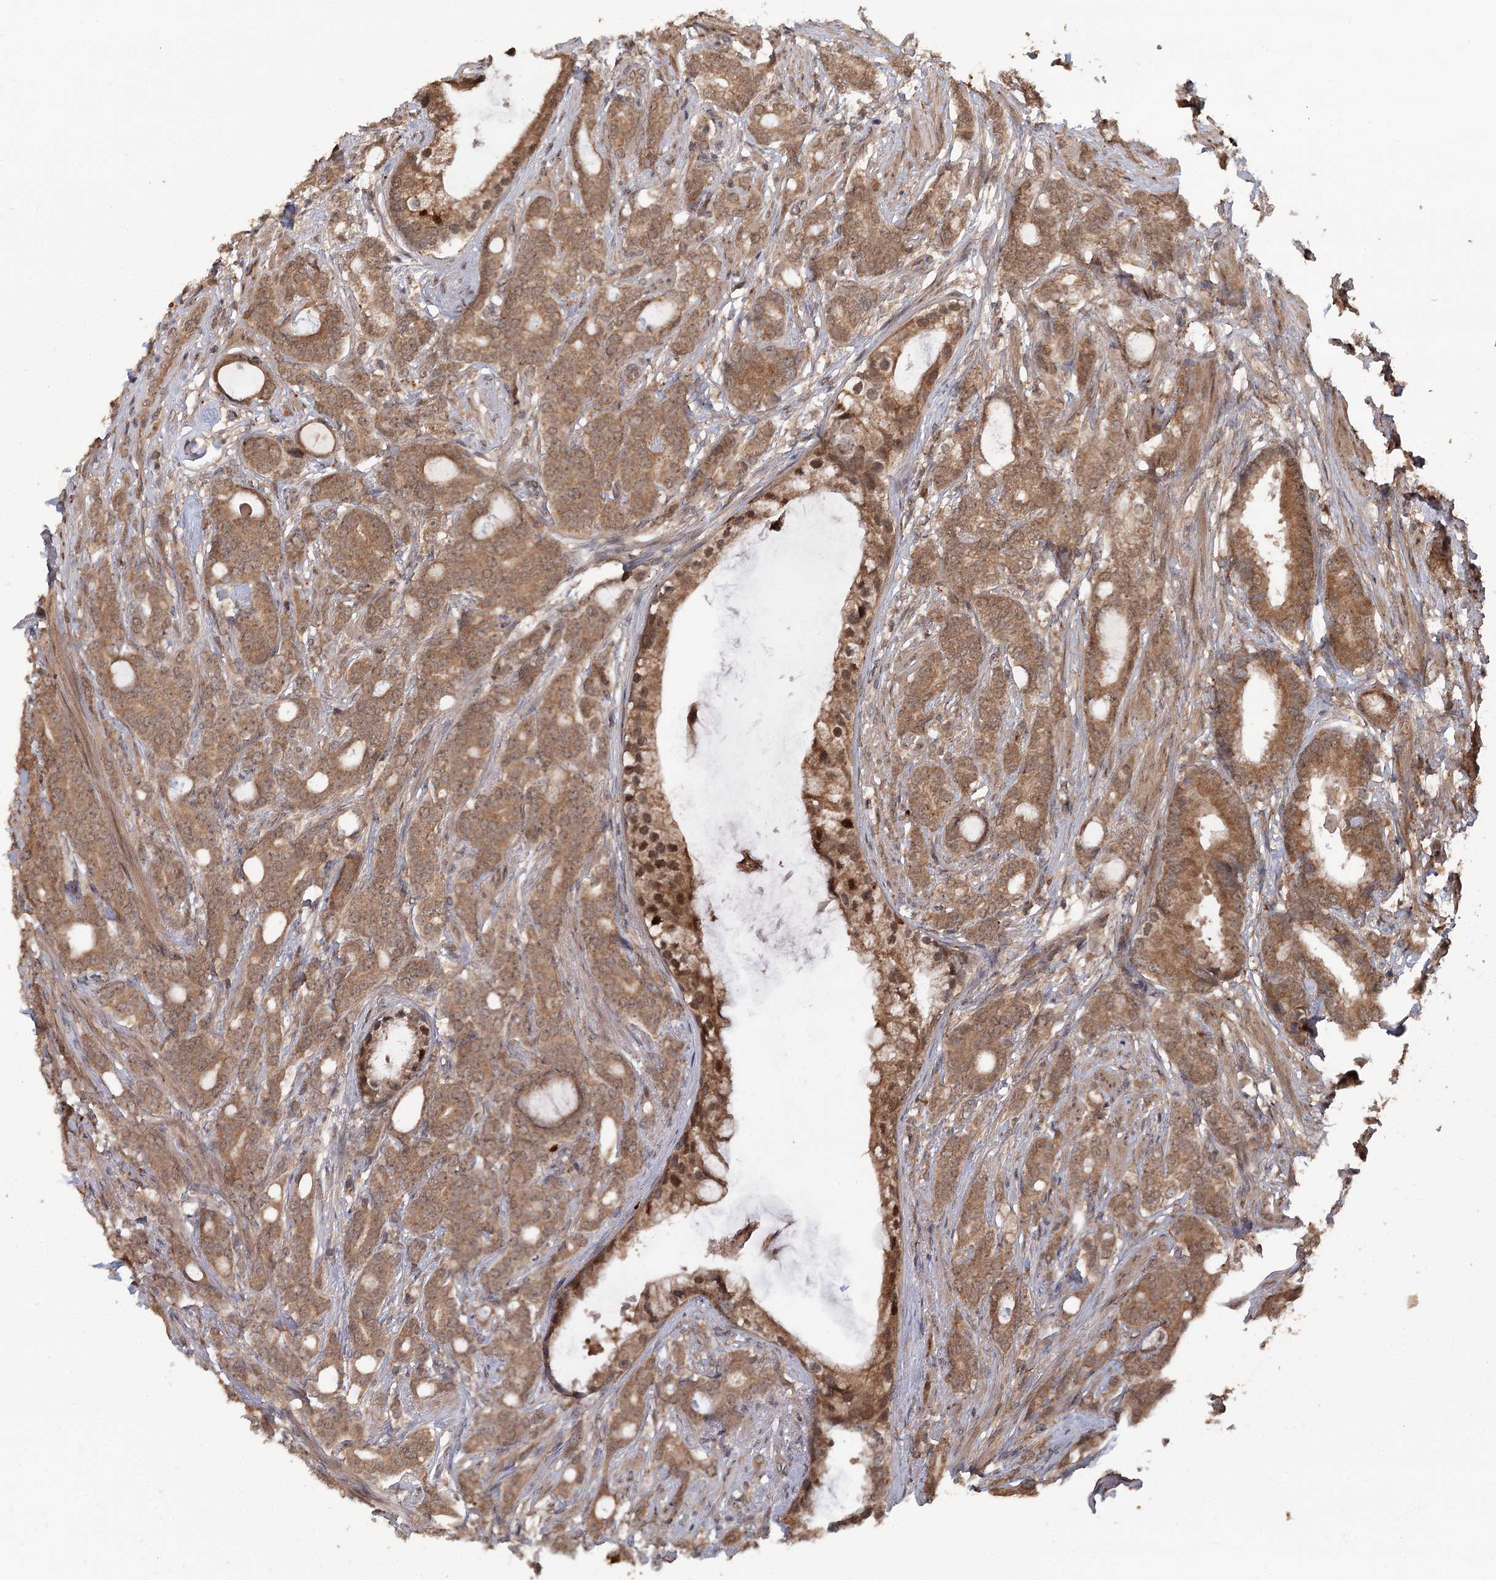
{"staining": {"intensity": "moderate", "quantity": ">75%", "location": "cytoplasmic/membranous"}, "tissue": "prostate cancer", "cell_type": "Tumor cells", "image_type": "cancer", "snomed": [{"axis": "morphology", "description": "Adenocarcinoma, Low grade"}, {"axis": "topography", "description": "Prostate"}], "caption": "This is an image of IHC staining of prostate cancer, which shows moderate expression in the cytoplasmic/membranous of tumor cells.", "gene": "N6AMT1", "patient": {"sex": "male", "age": 71}}